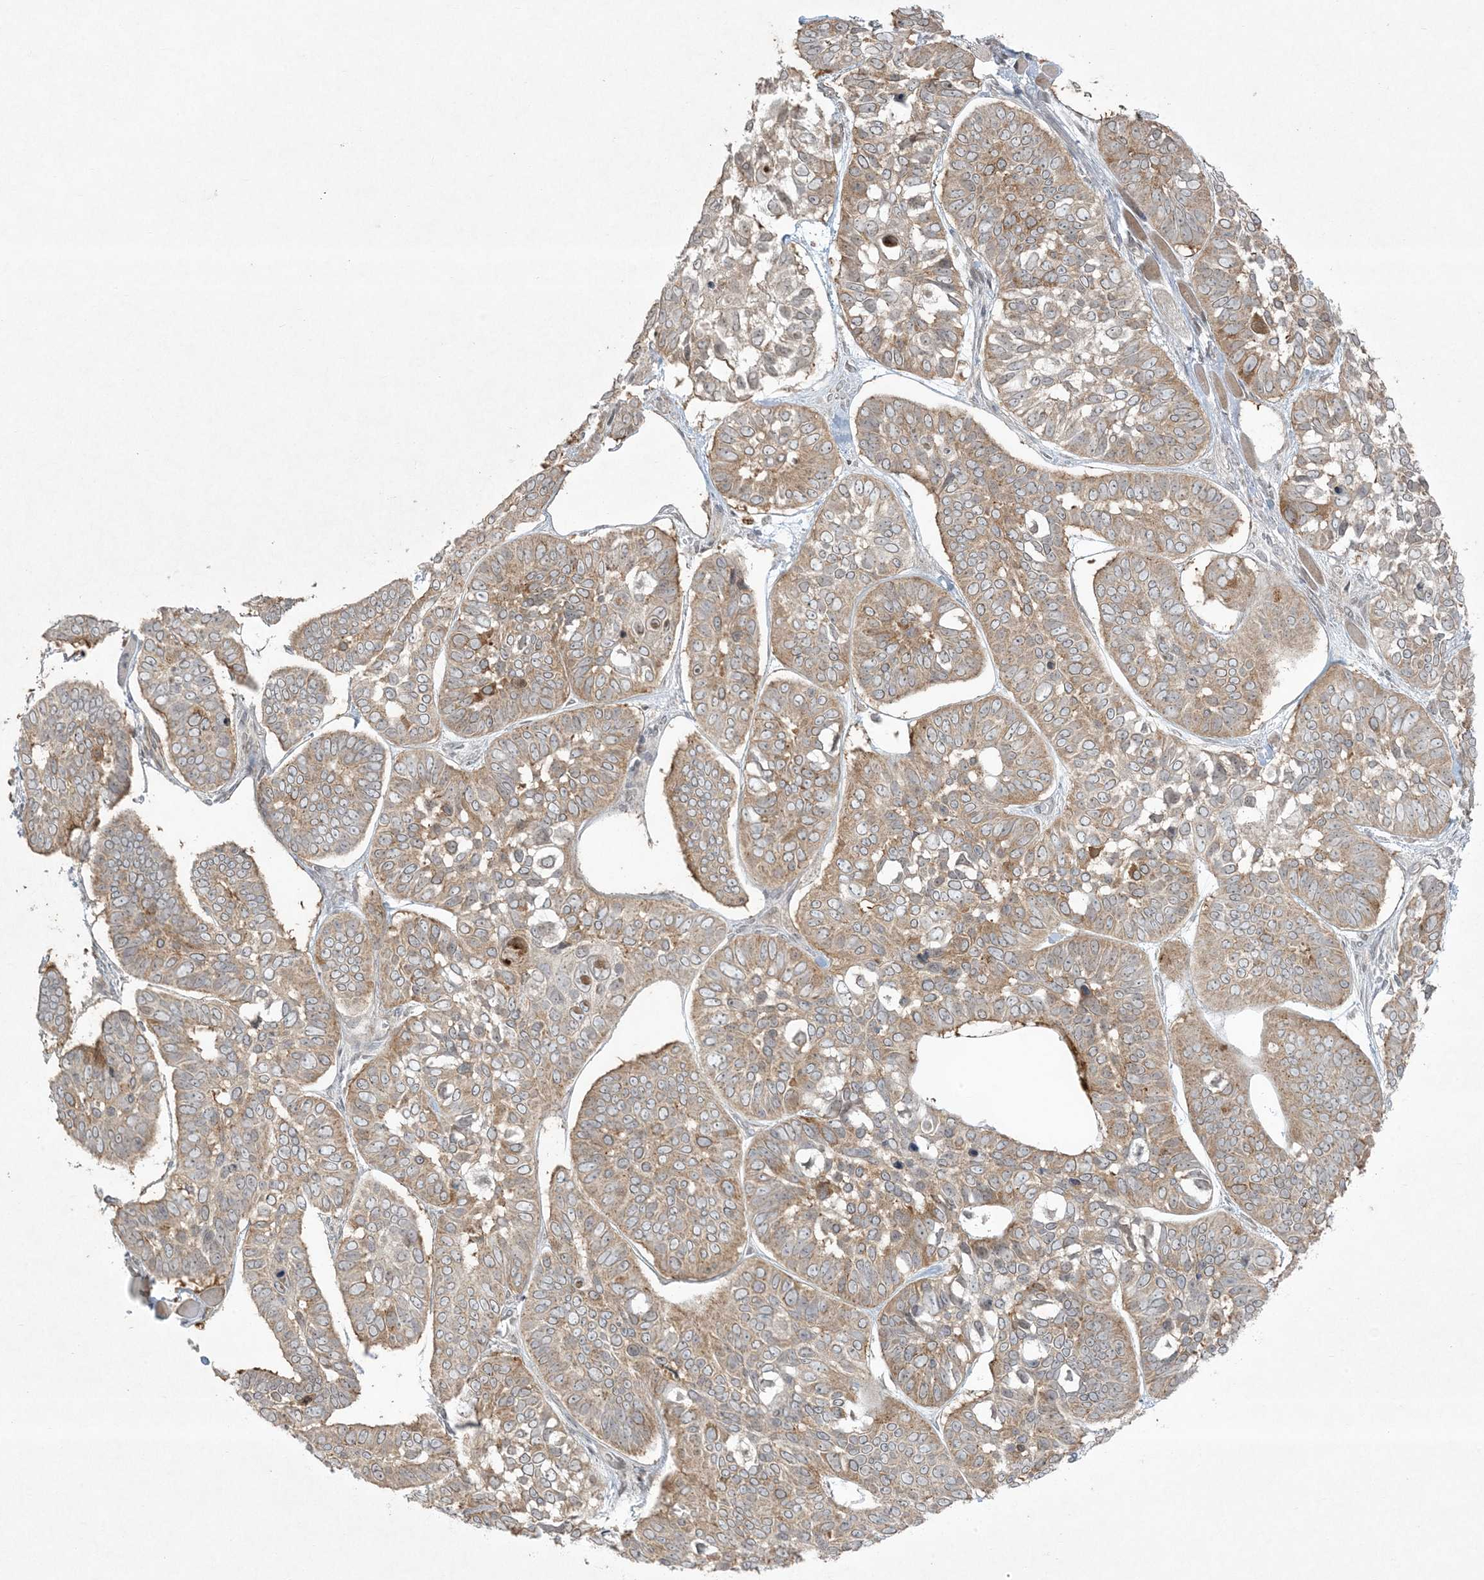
{"staining": {"intensity": "moderate", "quantity": "25%-75%", "location": "cytoplasmic/membranous"}, "tissue": "skin cancer", "cell_type": "Tumor cells", "image_type": "cancer", "snomed": [{"axis": "morphology", "description": "Basal cell carcinoma"}, {"axis": "topography", "description": "Skin"}], "caption": "Immunohistochemical staining of human skin basal cell carcinoma exhibits medium levels of moderate cytoplasmic/membranous protein staining in about 25%-75% of tumor cells.", "gene": "ZNF263", "patient": {"sex": "male", "age": 62}}